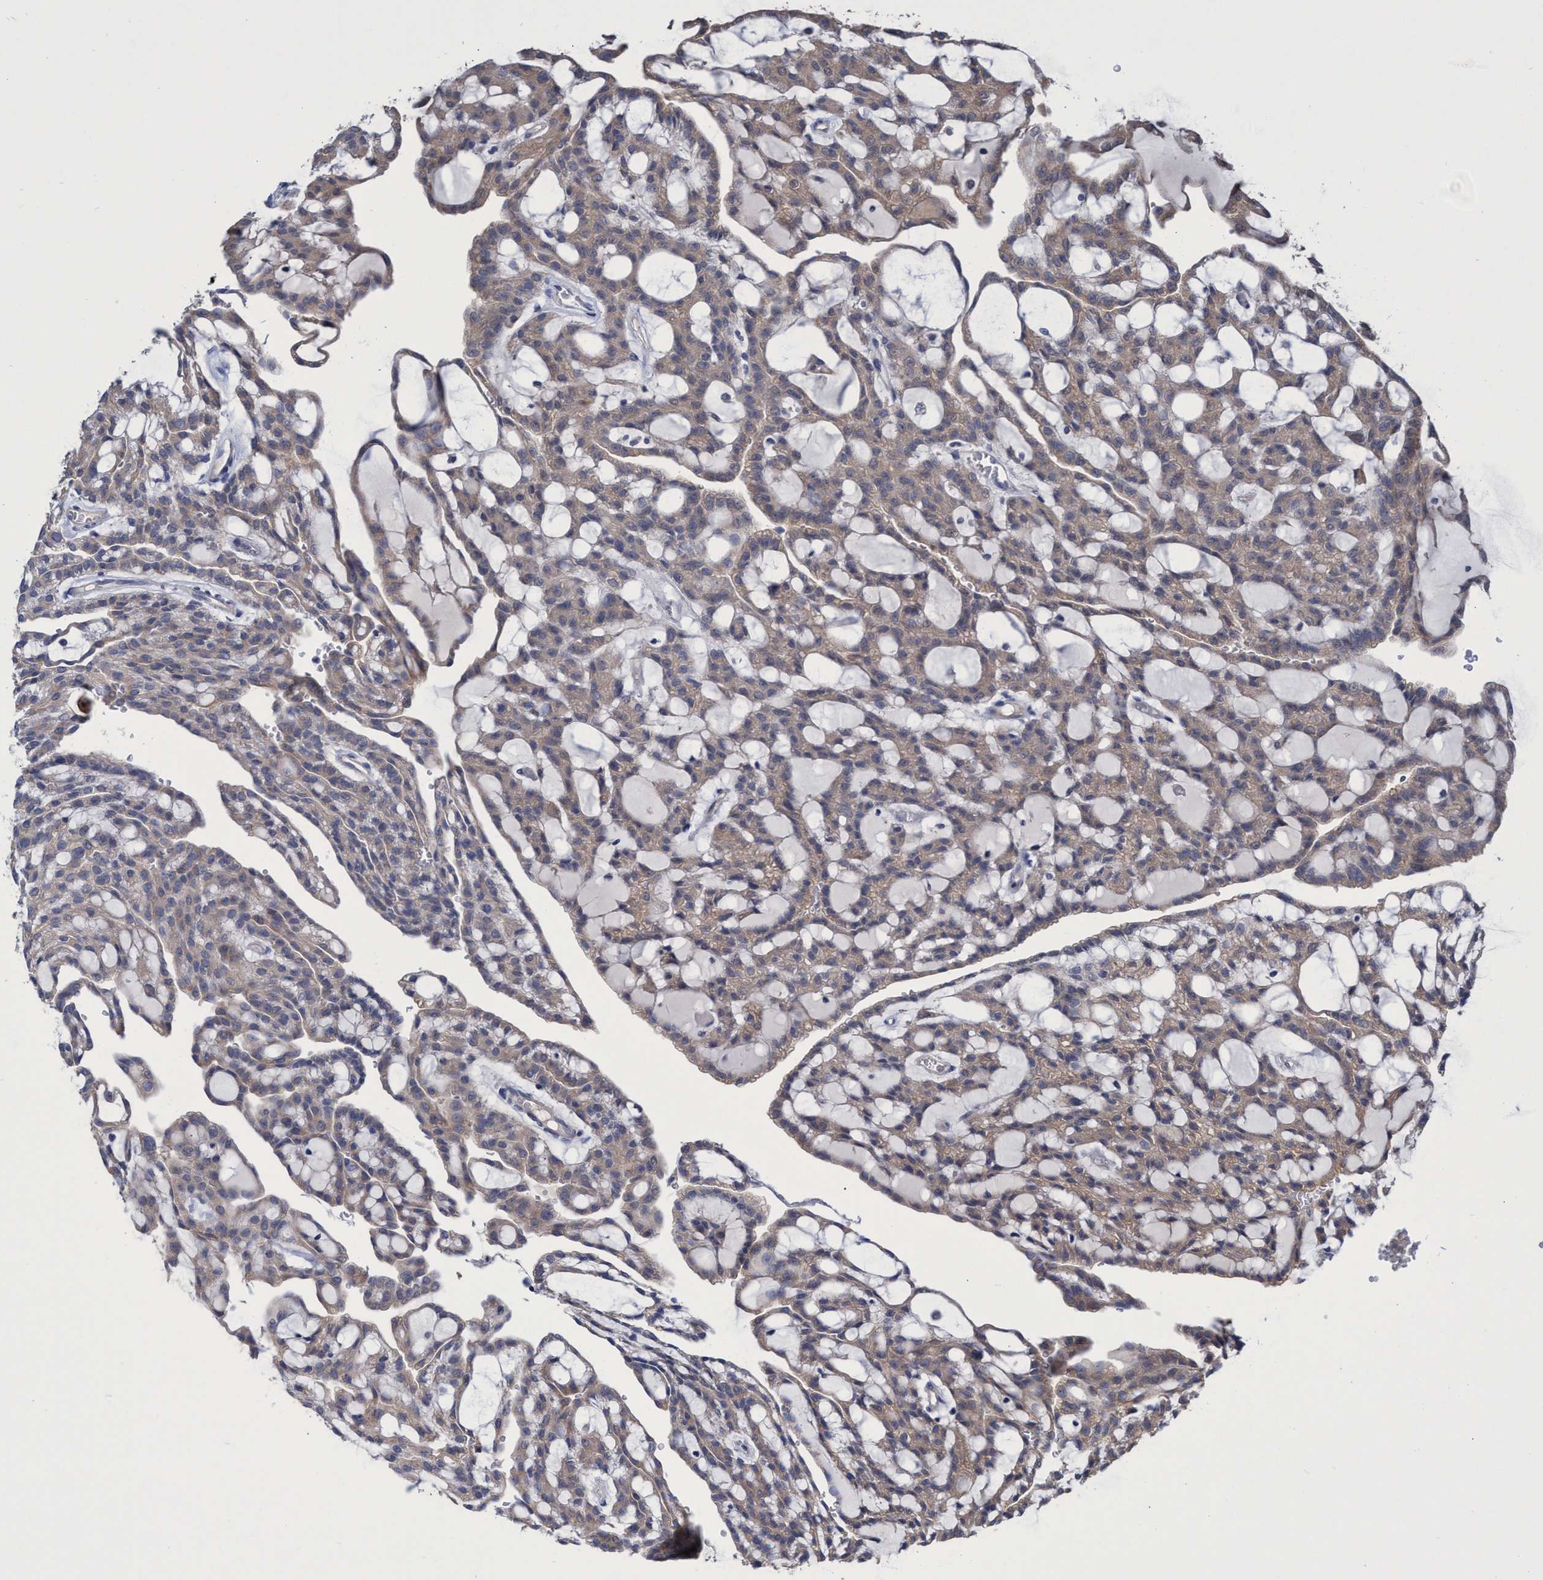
{"staining": {"intensity": "weak", "quantity": ">75%", "location": "cytoplasmic/membranous"}, "tissue": "renal cancer", "cell_type": "Tumor cells", "image_type": "cancer", "snomed": [{"axis": "morphology", "description": "Adenocarcinoma, NOS"}, {"axis": "topography", "description": "Kidney"}], "caption": "Renal cancer tissue shows weak cytoplasmic/membranous expression in about >75% of tumor cells (brown staining indicates protein expression, while blue staining denotes nuclei).", "gene": "SVEP1", "patient": {"sex": "male", "age": 63}}